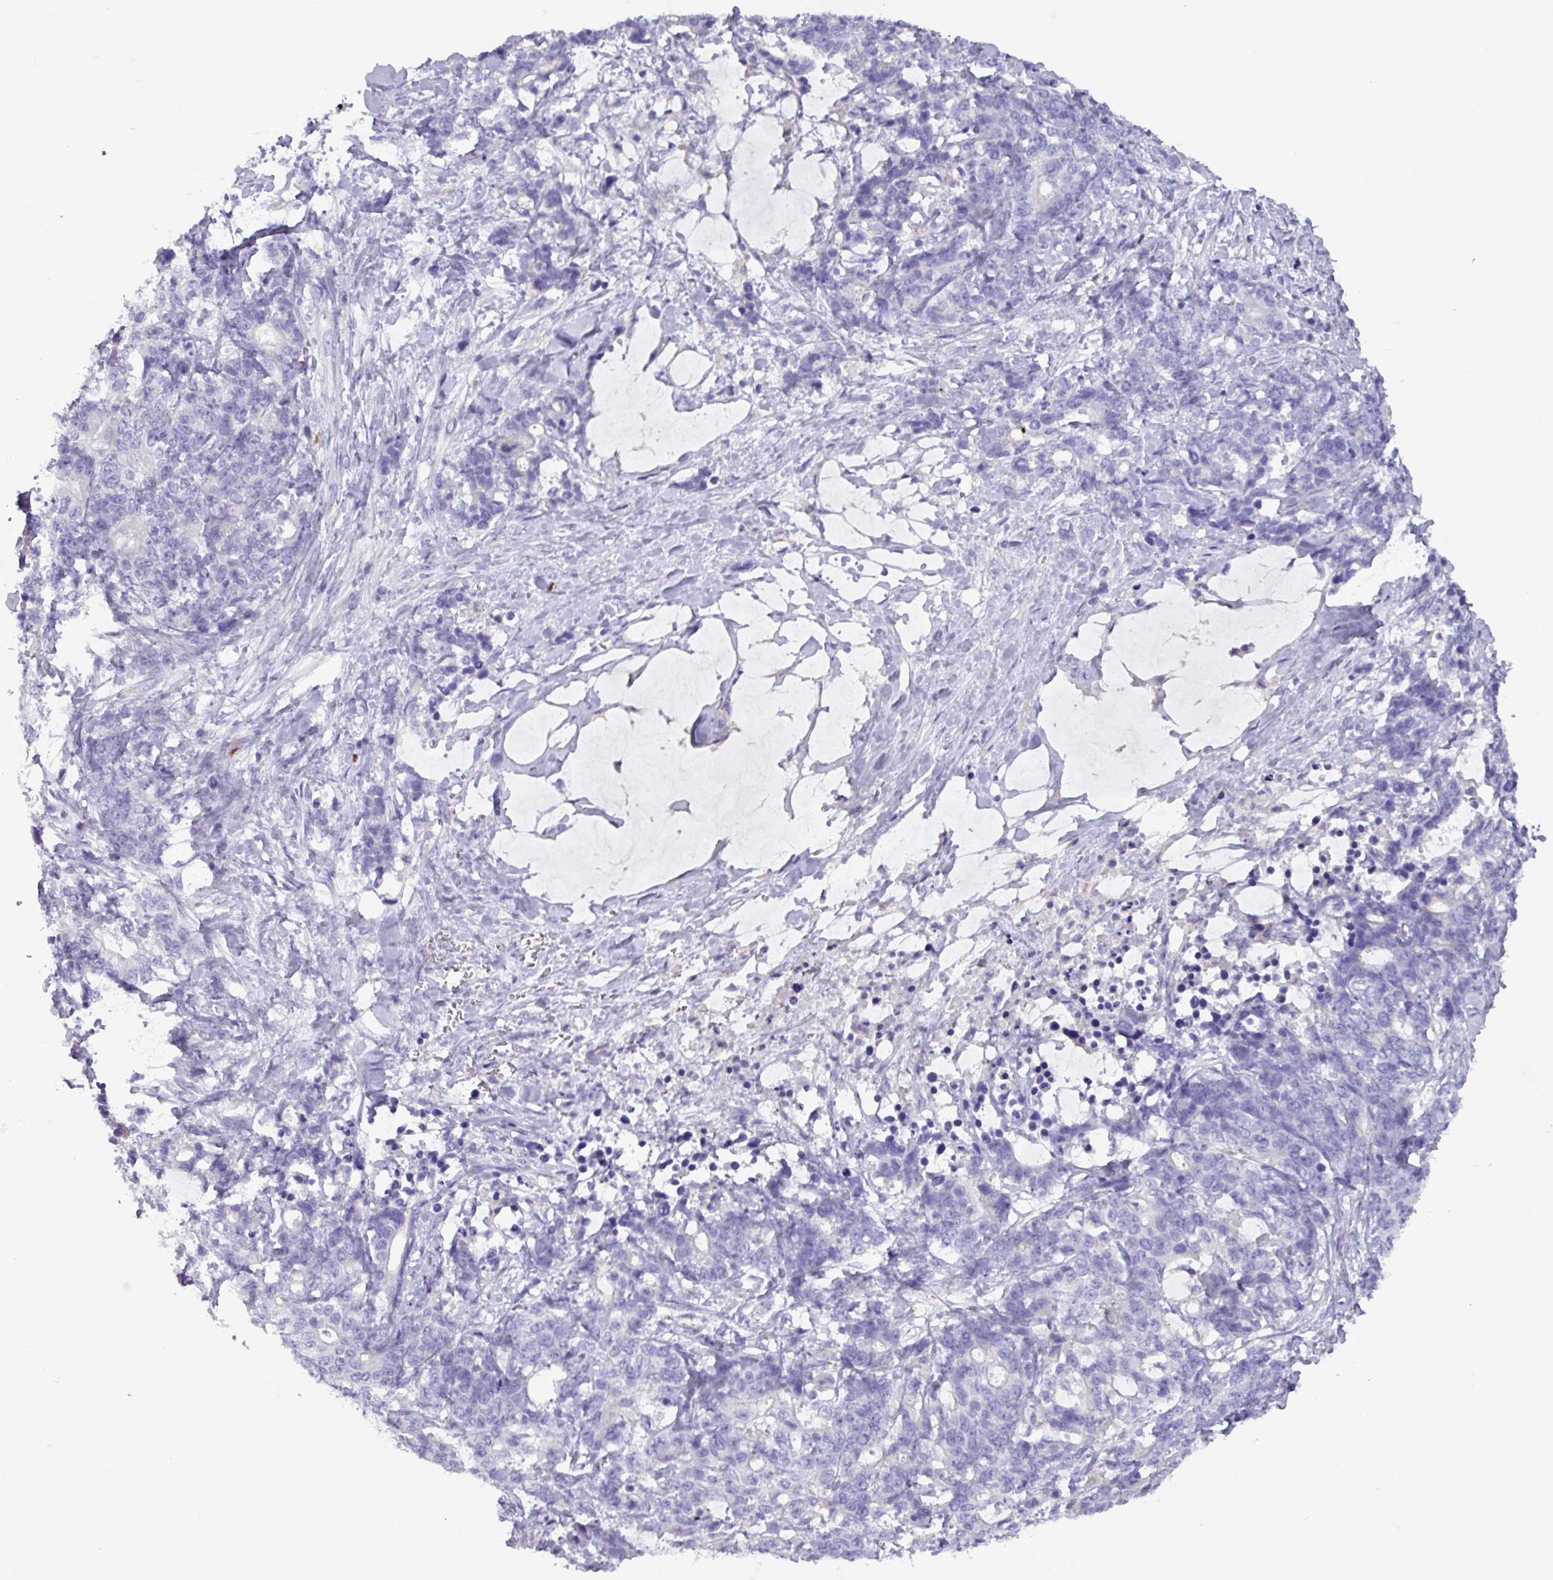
{"staining": {"intensity": "negative", "quantity": "none", "location": "none"}, "tissue": "stomach cancer", "cell_type": "Tumor cells", "image_type": "cancer", "snomed": [{"axis": "morphology", "description": "Normal tissue, NOS"}, {"axis": "morphology", "description": "Adenocarcinoma, NOS"}, {"axis": "topography", "description": "Stomach"}], "caption": "IHC micrograph of neoplastic tissue: human stomach cancer (adenocarcinoma) stained with DAB shows no significant protein staining in tumor cells.", "gene": "ADGRE1", "patient": {"sex": "female", "age": 64}}